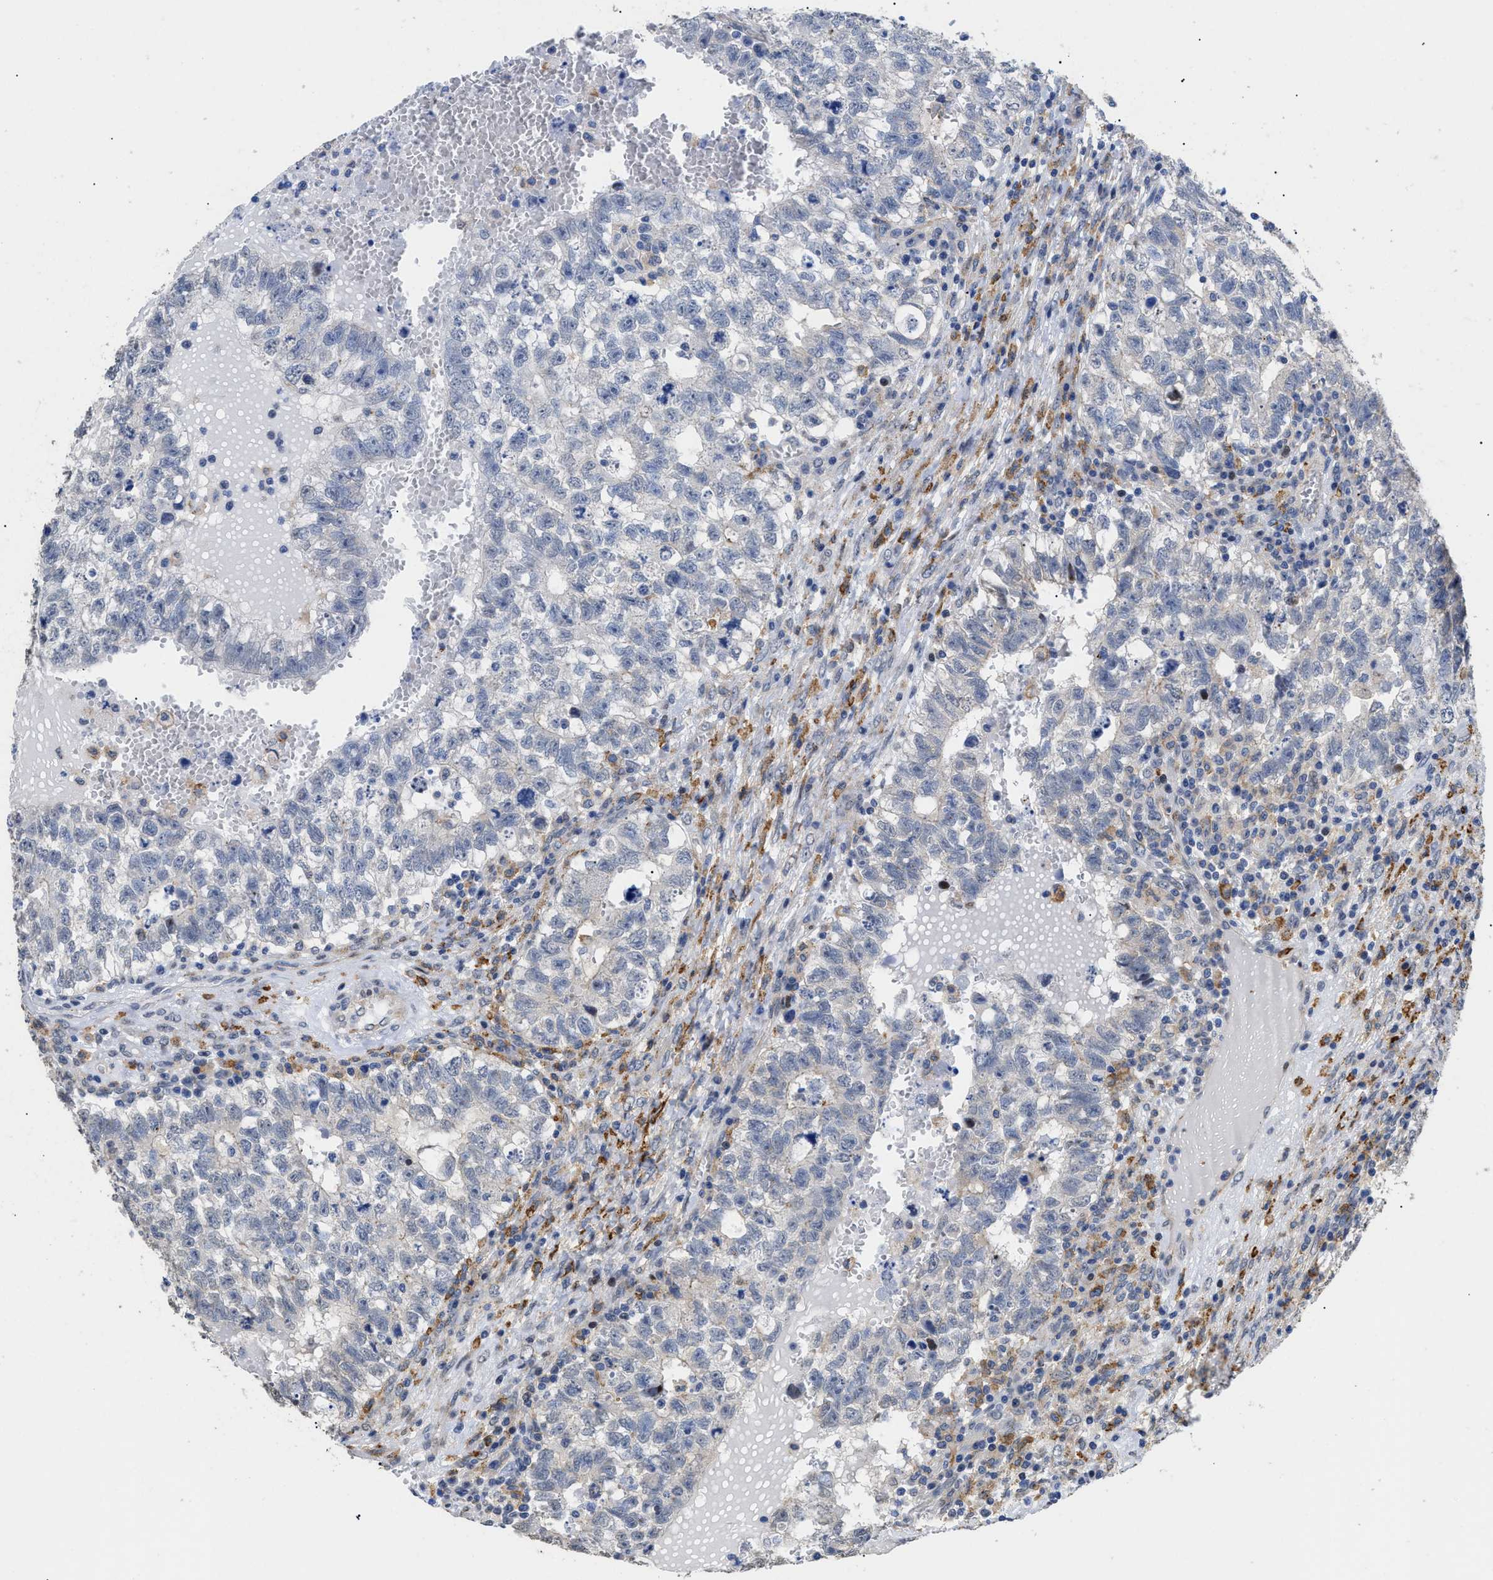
{"staining": {"intensity": "weak", "quantity": "25%-75%", "location": "cytoplasmic/membranous"}, "tissue": "testis cancer", "cell_type": "Tumor cells", "image_type": "cancer", "snomed": [{"axis": "morphology", "description": "Seminoma, NOS"}, {"axis": "morphology", "description": "Carcinoma, Embryonal, NOS"}, {"axis": "topography", "description": "Testis"}], "caption": "Immunohistochemistry micrograph of human testis cancer (seminoma) stained for a protein (brown), which displays low levels of weak cytoplasmic/membranous staining in approximately 25%-75% of tumor cells.", "gene": "SFXN5", "patient": {"sex": "male", "age": 38}}